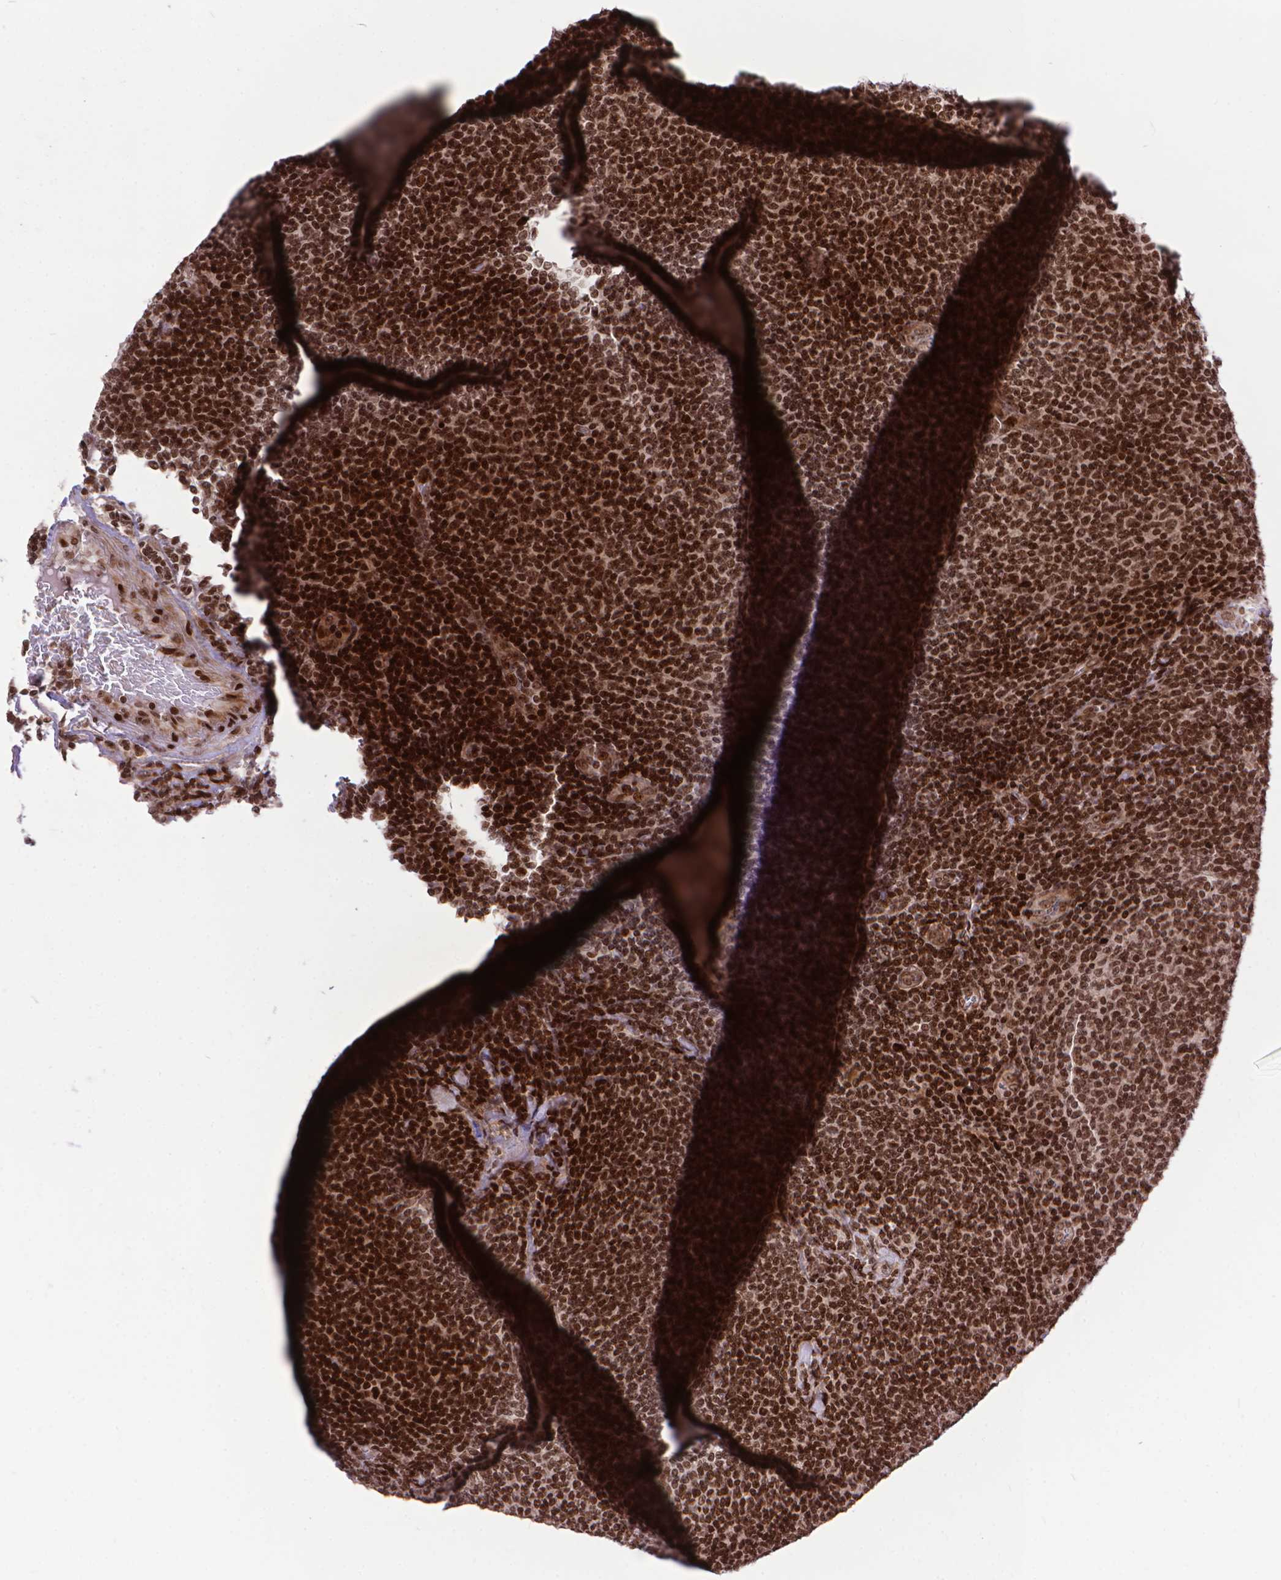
{"staining": {"intensity": "strong", "quantity": ">75%", "location": "nuclear"}, "tissue": "lymphoma", "cell_type": "Tumor cells", "image_type": "cancer", "snomed": [{"axis": "morphology", "description": "Malignant lymphoma, non-Hodgkin's type, Low grade"}, {"axis": "topography", "description": "Lymph node"}], "caption": "Protein expression analysis of malignant lymphoma, non-Hodgkin's type (low-grade) reveals strong nuclear expression in approximately >75% of tumor cells.", "gene": "AMER1", "patient": {"sex": "male", "age": 52}}